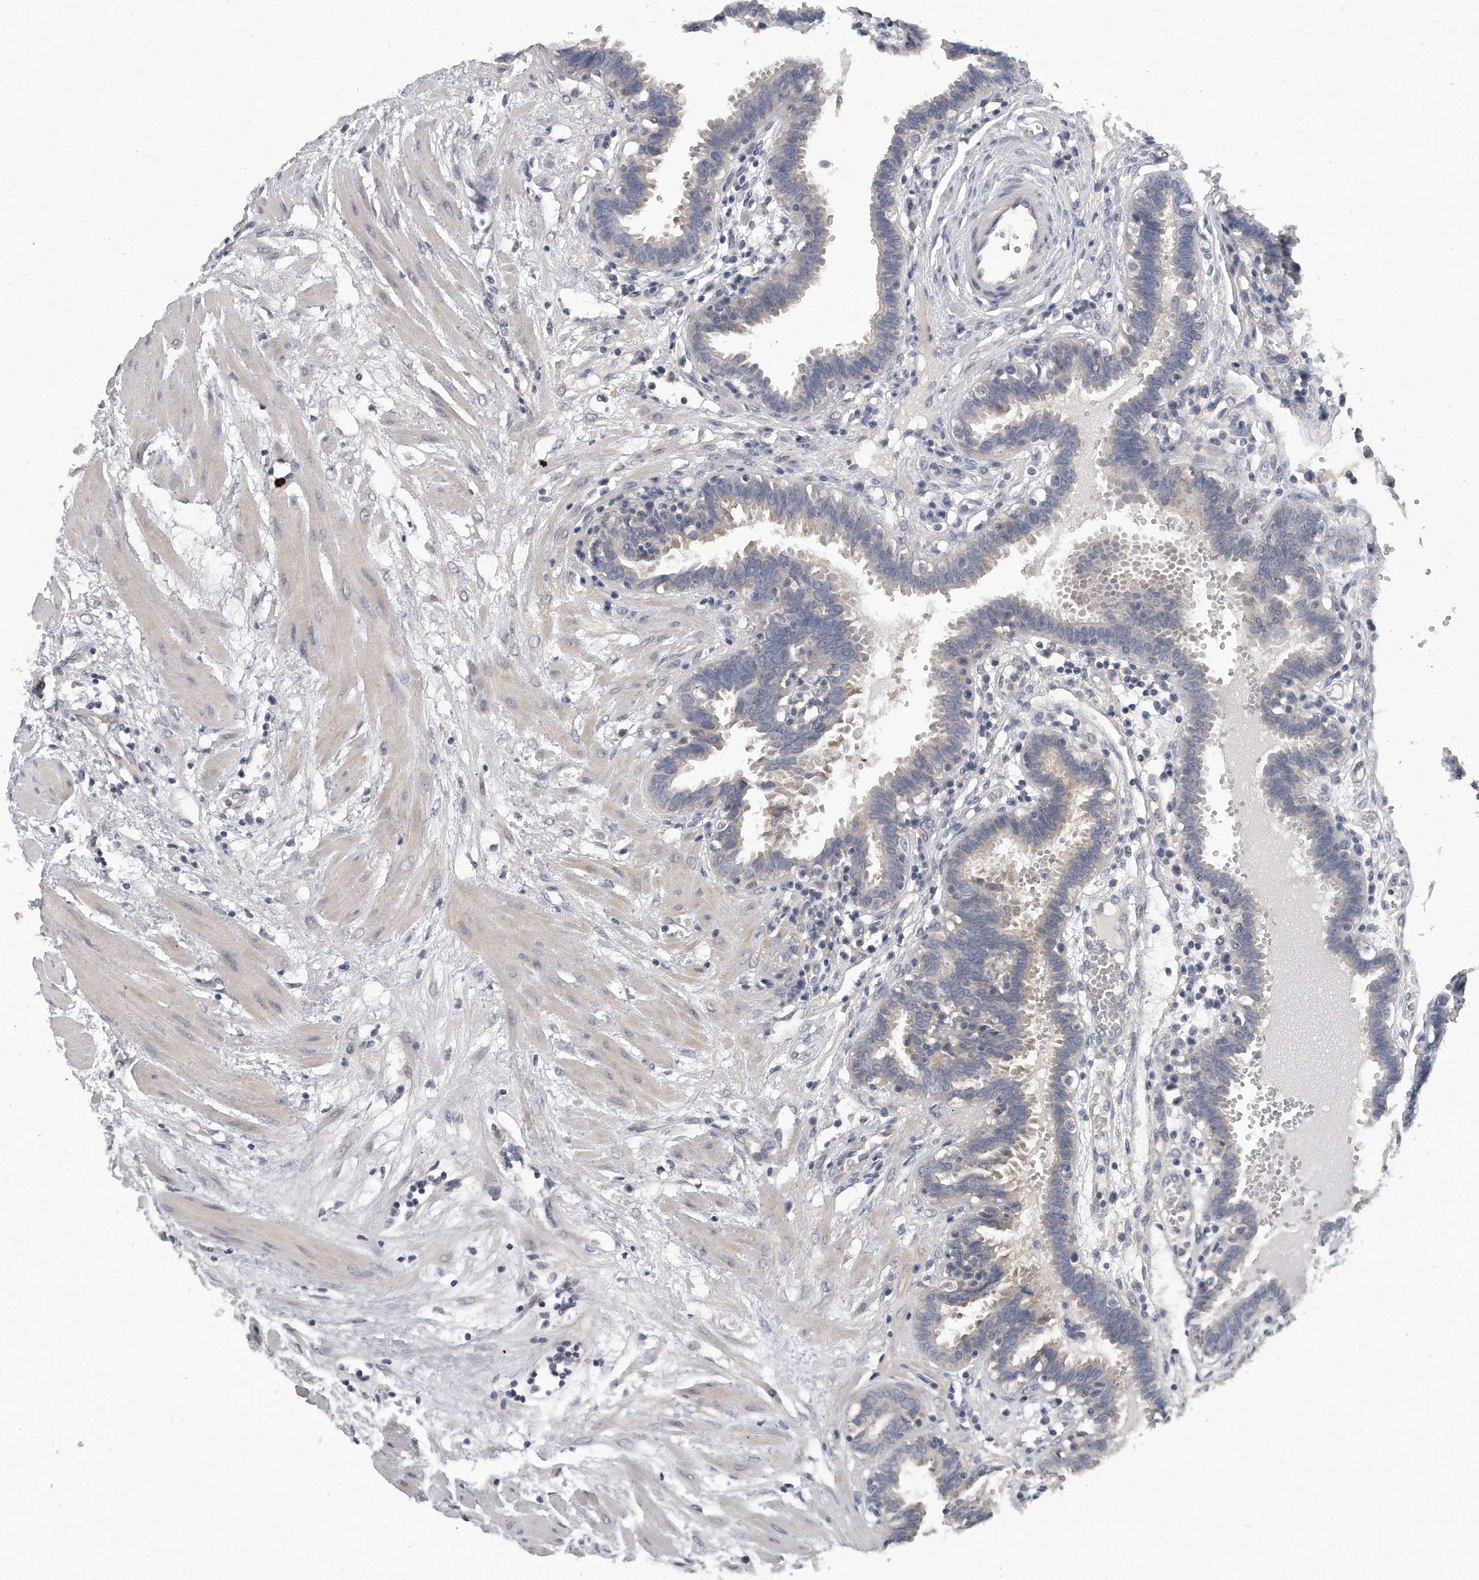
{"staining": {"intensity": "weak", "quantity": "<25%", "location": "cytoplasmic/membranous"}, "tissue": "fallopian tube", "cell_type": "Glandular cells", "image_type": "normal", "snomed": [{"axis": "morphology", "description": "Normal tissue, NOS"}, {"axis": "topography", "description": "Fallopian tube"}, {"axis": "topography", "description": "Placenta"}], "caption": "DAB (3,3'-diaminobenzidine) immunohistochemical staining of normal fallopian tube demonstrates no significant positivity in glandular cells.", "gene": "KLHL7", "patient": {"sex": "female", "age": 32}}